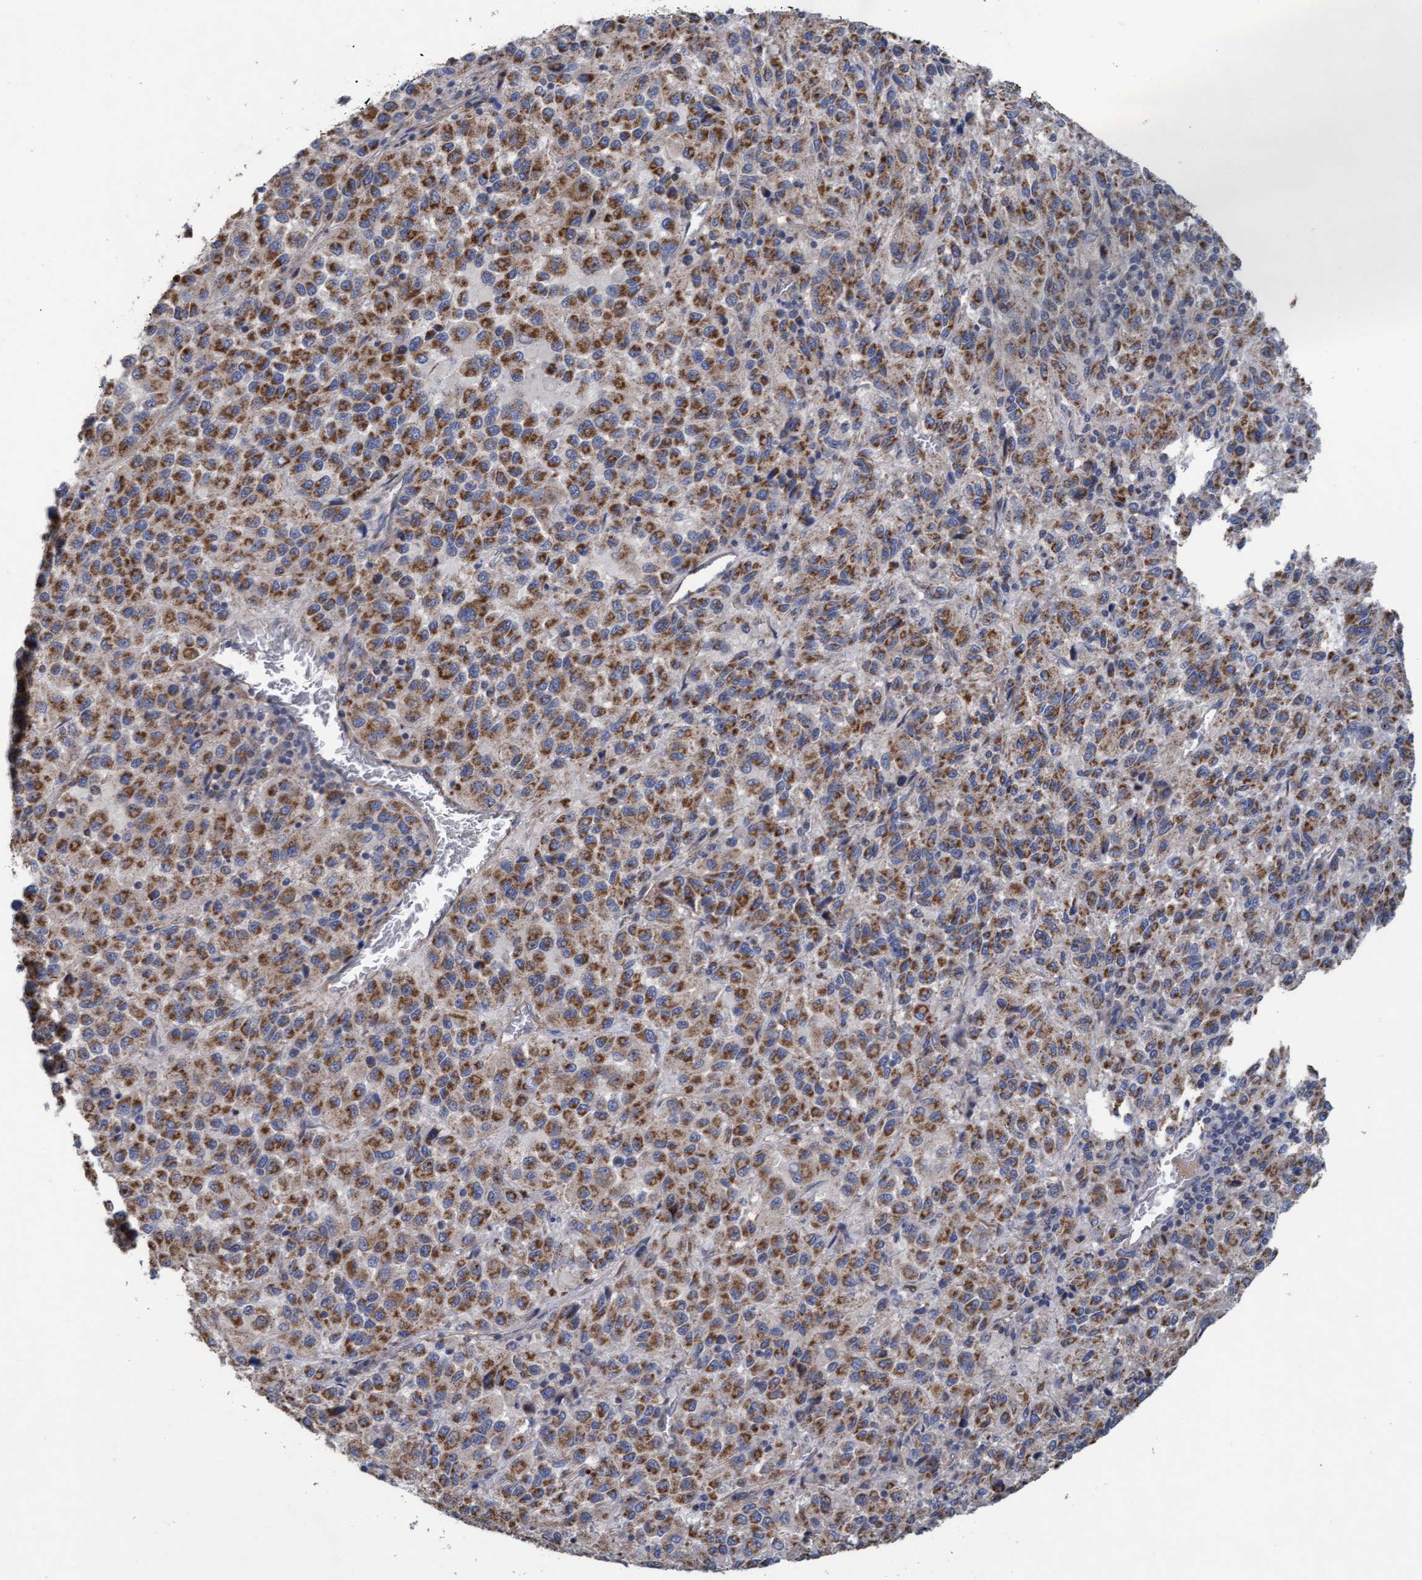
{"staining": {"intensity": "moderate", "quantity": ">75%", "location": "cytoplasmic/membranous"}, "tissue": "skin cancer", "cell_type": "Tumor cells", "image_type": "cancer", "snomed": [{"axis": "morphology", "description": "Squamous cell carcinoma, NOS"}, {"axis": "topography", "description": "Skin"}], "caption": "A micrograph of human skin squamous cell carcinoma stained for a protein reveals moderate cytoplasmic/membranous brown staining in tumor cells.", "gene": "MRPL38", "patient": {"sex": "female", "age": 73}}